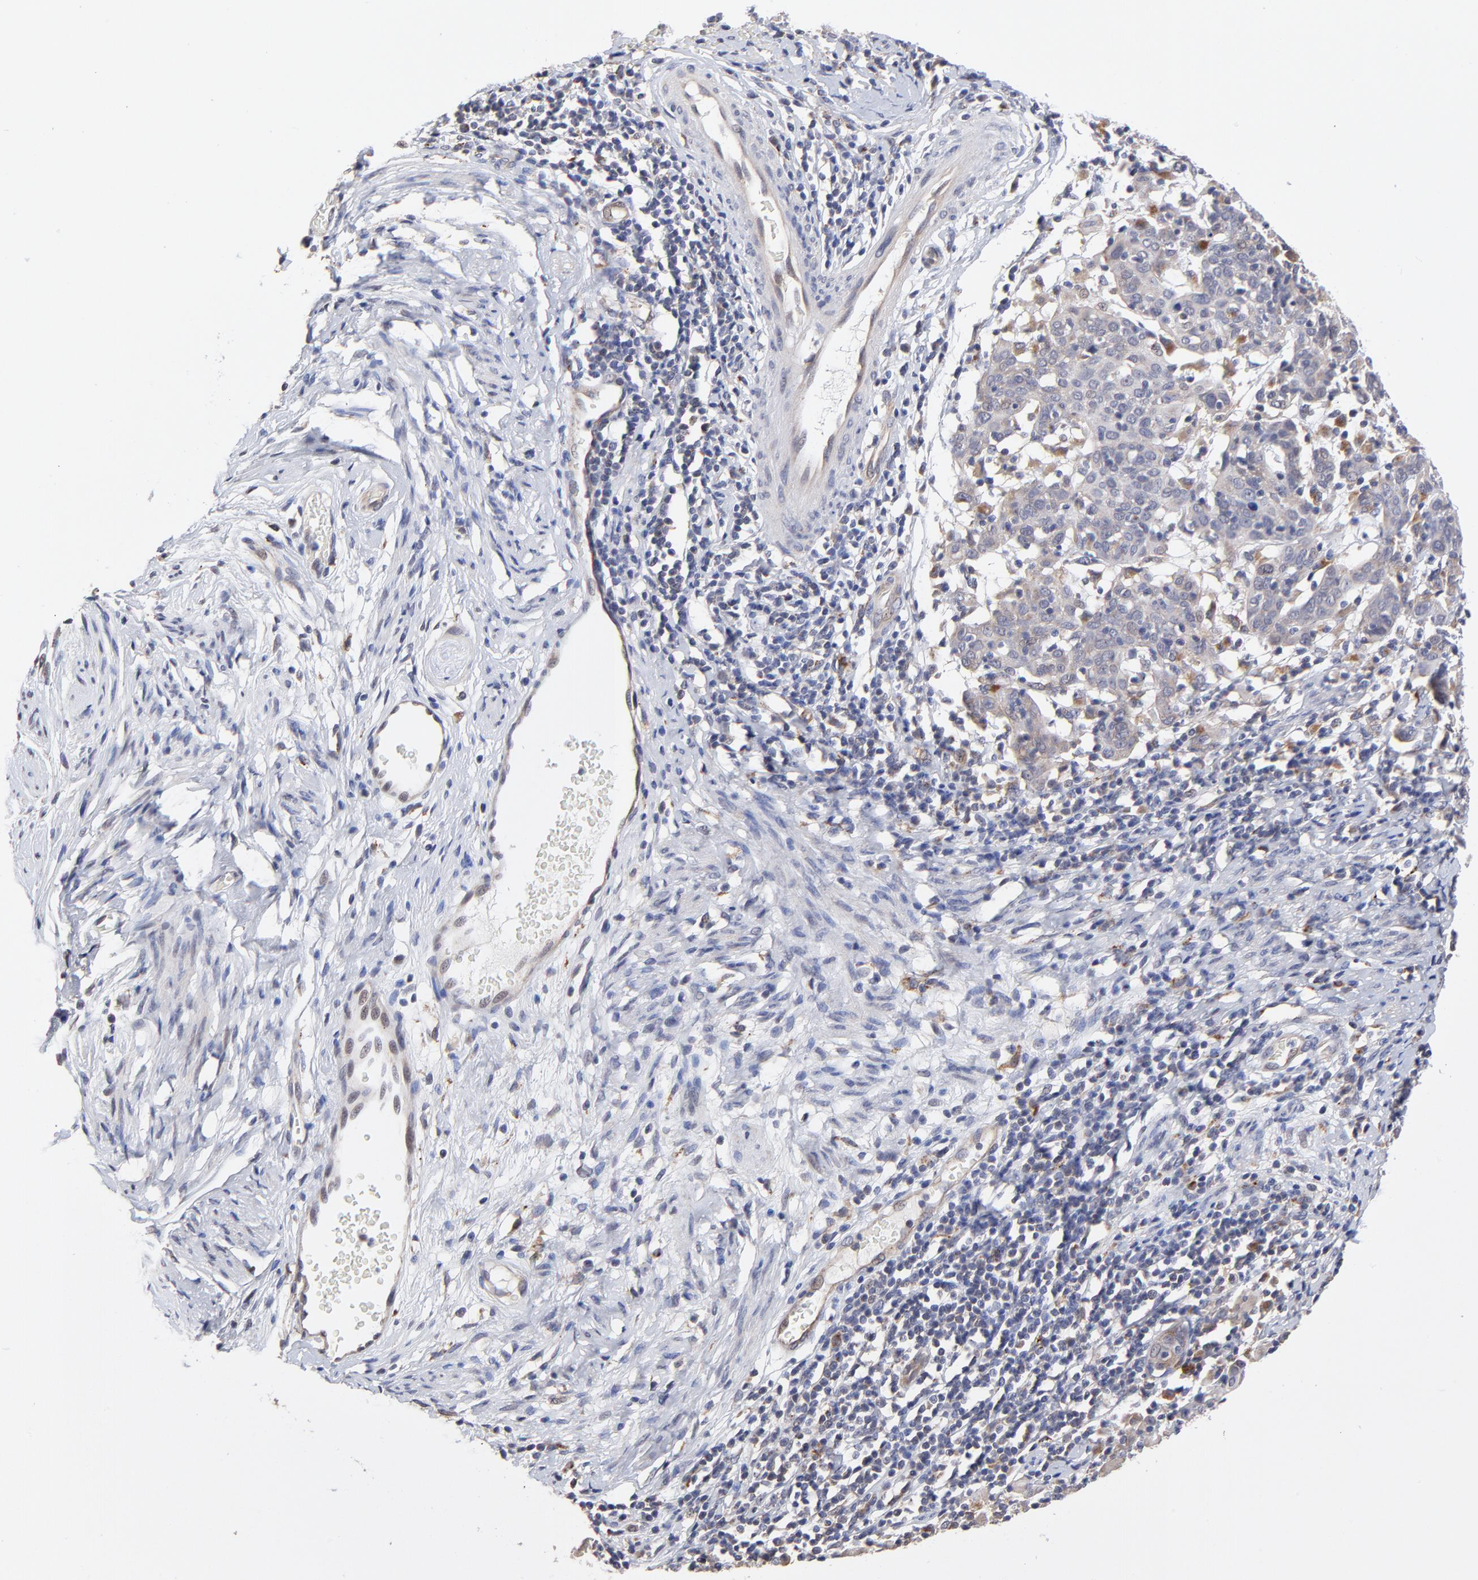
{"staining": {"intensity": "weak", "quantity": "<25%", "location": "cytoplasmic/membranous"}, "tissue": "cervical cancer", "cell_type": "Tumor cells", "image_type": "cancer", "snomed": [{"axis": "morphology", "description": "Normal tissue, NOS"}, {"axis": "morphology", "description": "Squamous cell carcinoma, NOS"}, {"axis": "topography", "description": "Cervix"}], "caption": "The micrograph shows no staining of tumor cells in cervical cancer.", "gene": "PDE4B", "patient": {"sex": "female", "age": 67}}